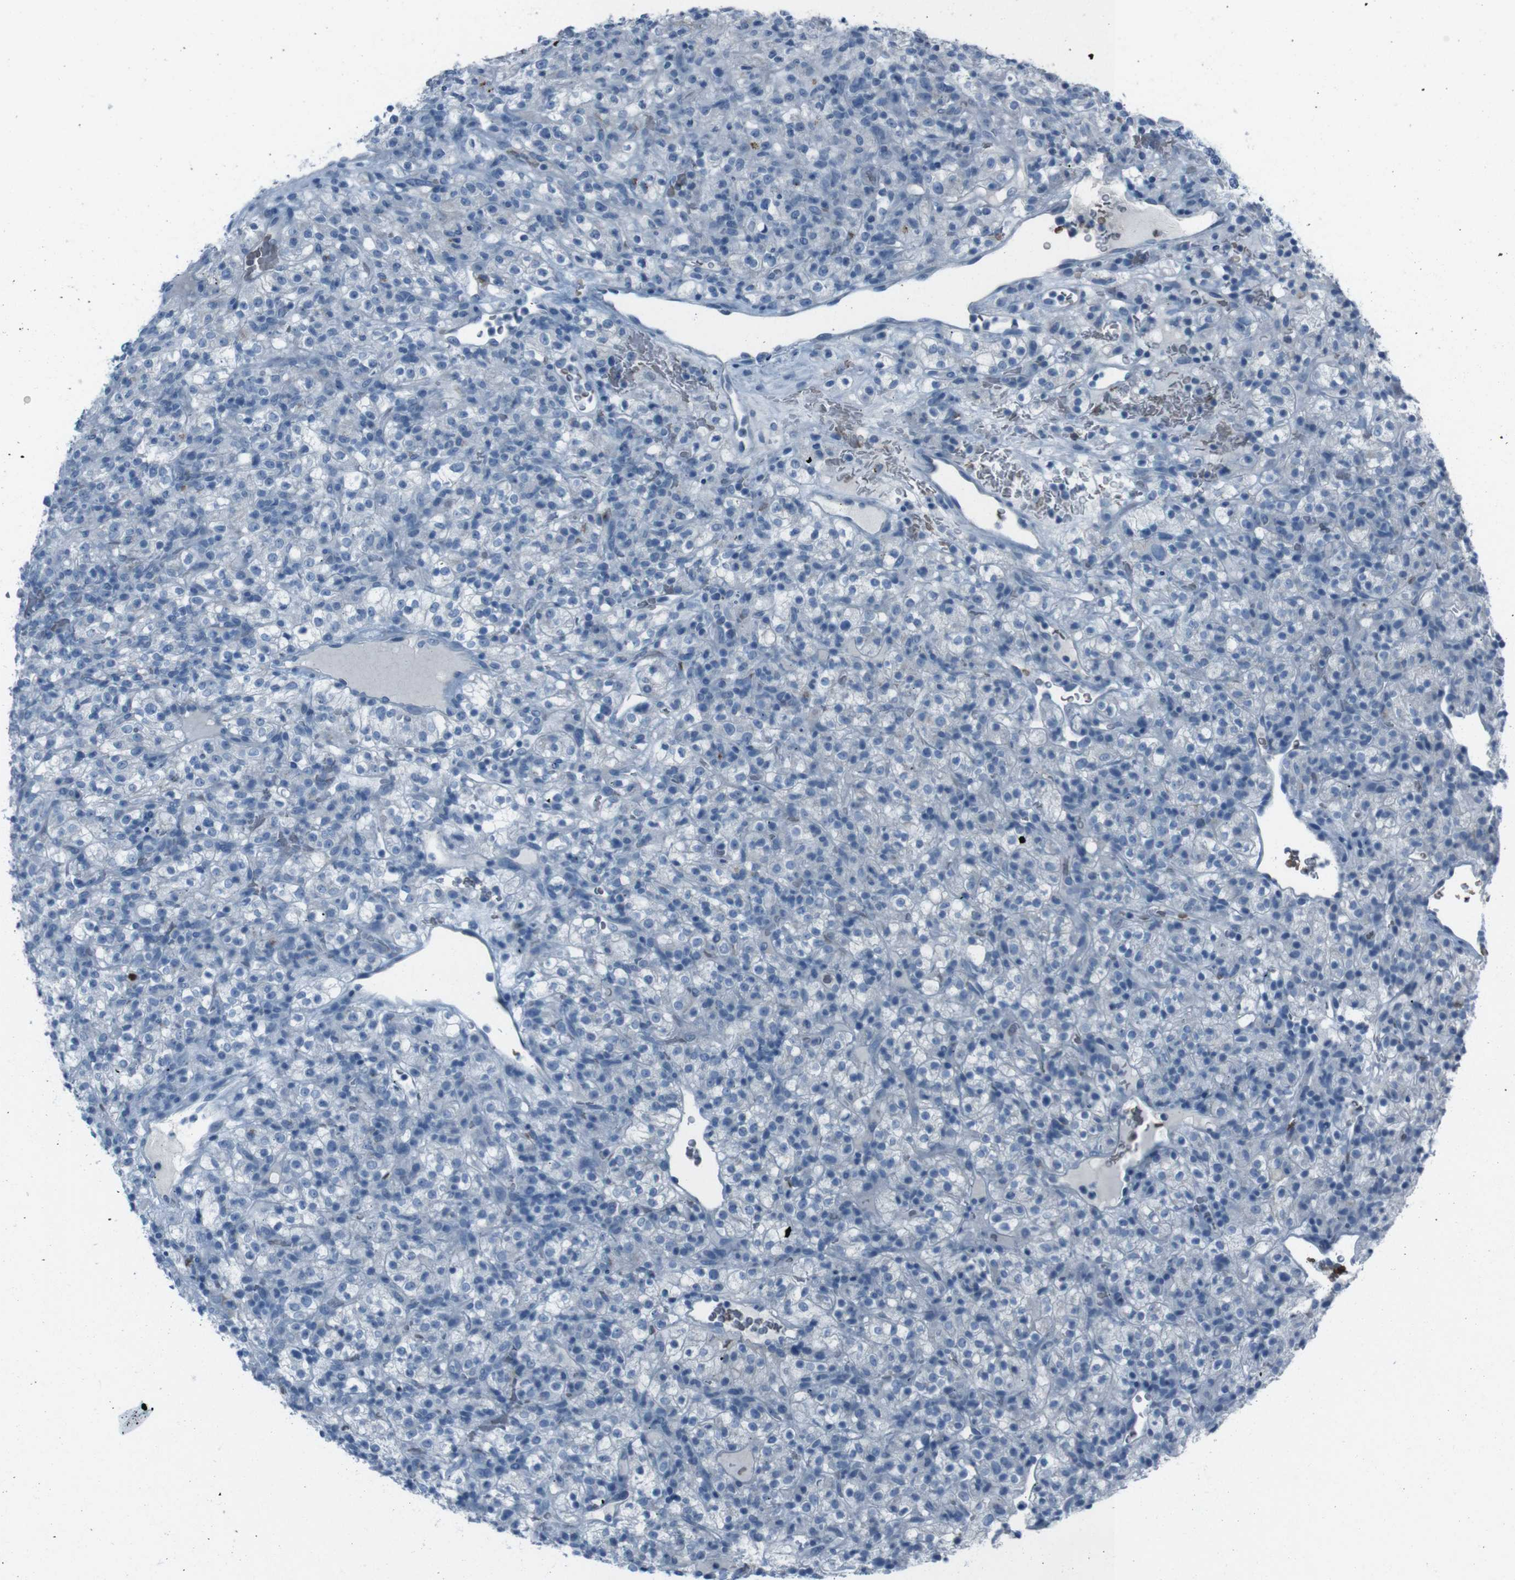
{"staining": {"intensity": "negative", "quantity": "none", "location": "none"}, "tissue": "renal cancer", "cell_type": "Tumor cells", "image_type": "cancer", "snomed": [{"axis": "morphology", "description": "Normal tissue, NOS"}, {"axis": "morphology", "description": "Adenocarcinoma, NOS"}, {"axis": "topography", "description": "Kidney"}], "caption": "The image exhibits no significant positivity in tumor cells of renal adenocarcinoma. The staining was performed using DAB (3,3'-diaminobenzidine) to visualize the protein expression in brown, while the nuclei were stained in blue with hematoxylin (Magnification: 20x).", "gene": "ST6GAL1", "patient": {"sex": "female", "age": 72}}